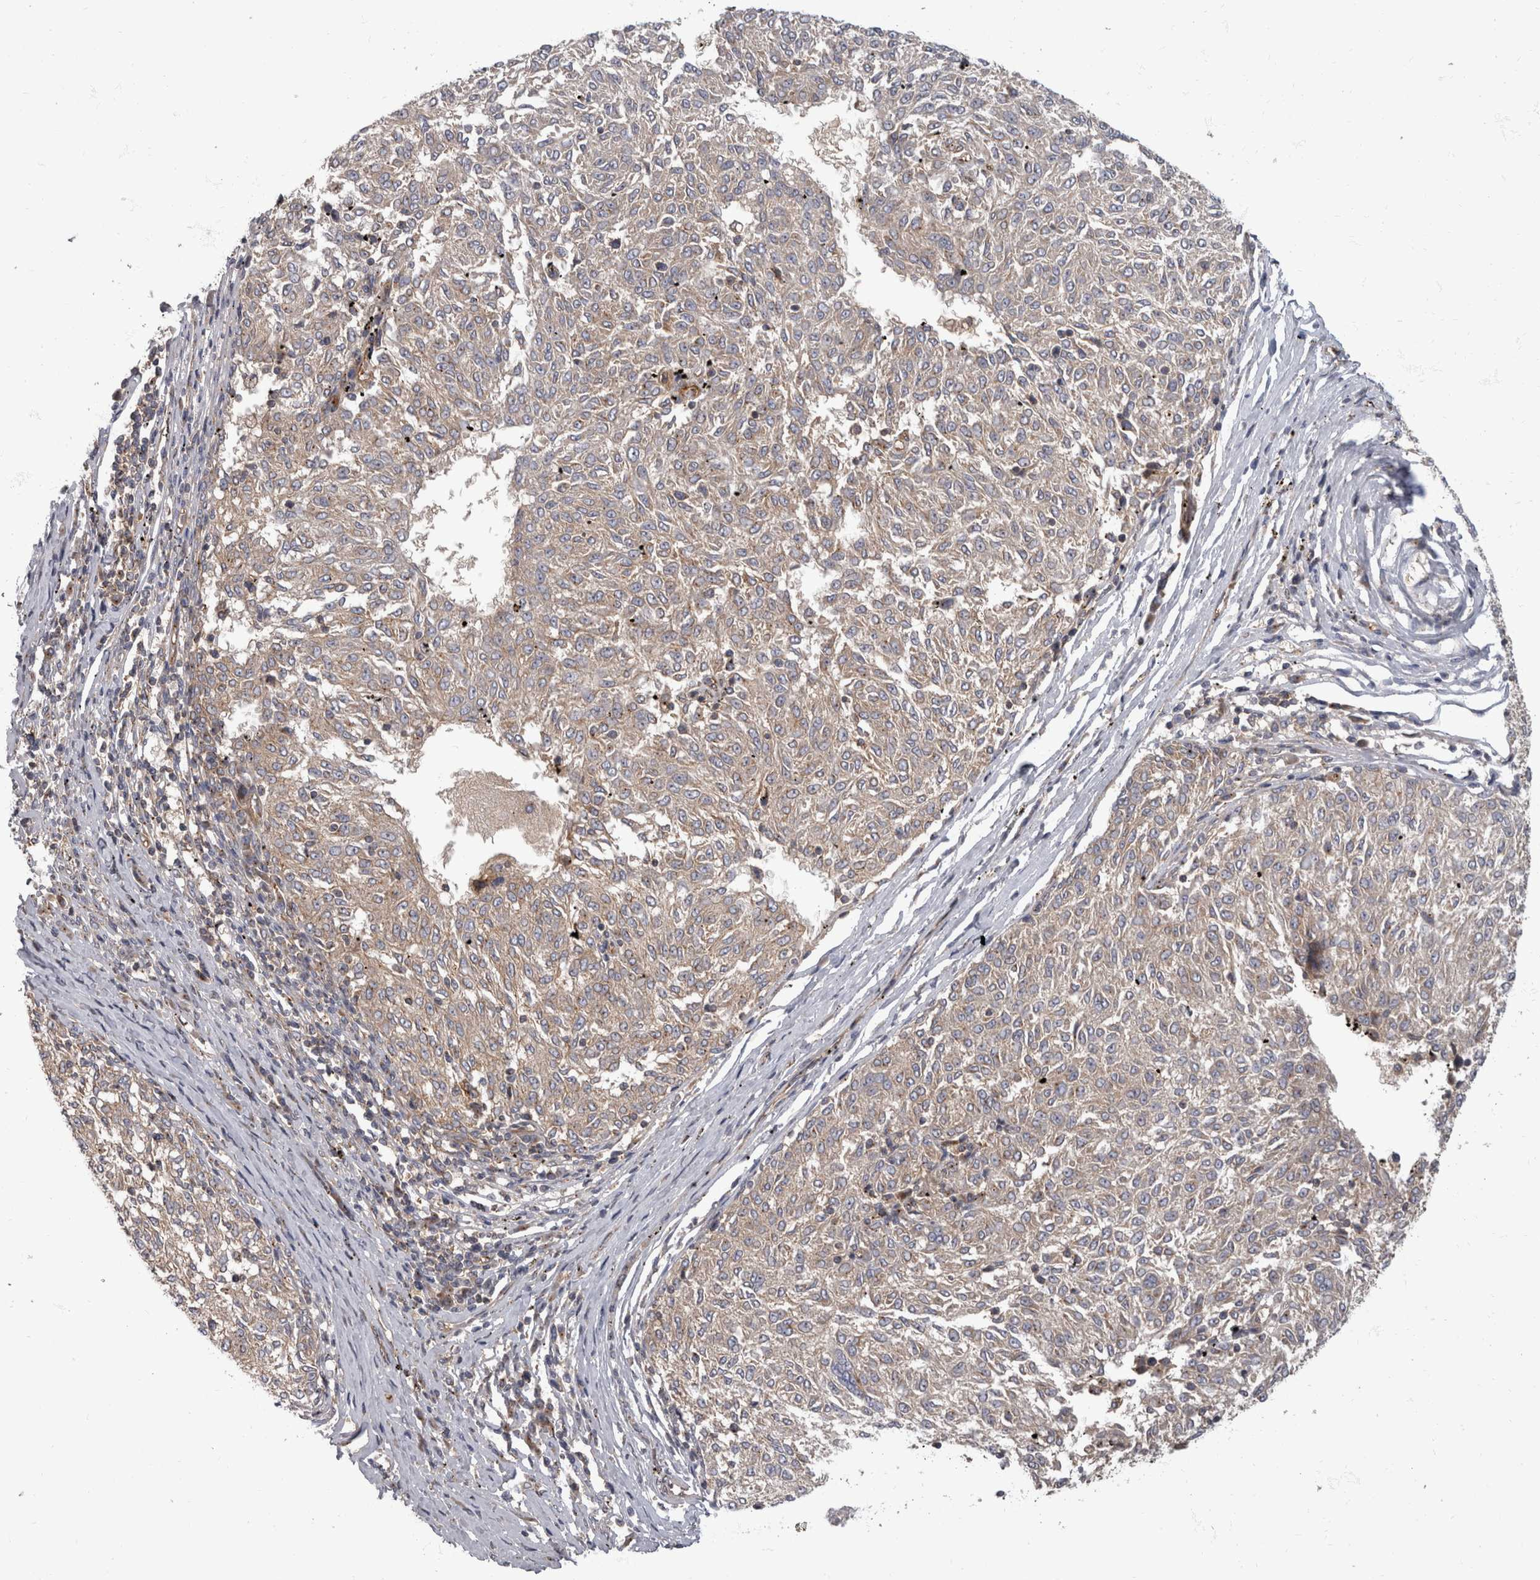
{"staining": {"intensity": "weak", "quantity": "<25%", "location": "cytoplasmic/membranous"}, "tissue": "melanoma", "cell_type": "Tumor cells", "image_type": "cancer", "snomed": [{"axis": "morphology", "description": "Malignant melanoma, NOS"}, {"axis": "topography", "description": "Skin"}], "caption": "IHC of melanoma exhibits no positivity in tumor cells. (DAB IHC with hematoxylin counter stain).", "gene": "HOOK3", "patient": {"sex": "female", "age": 72}}